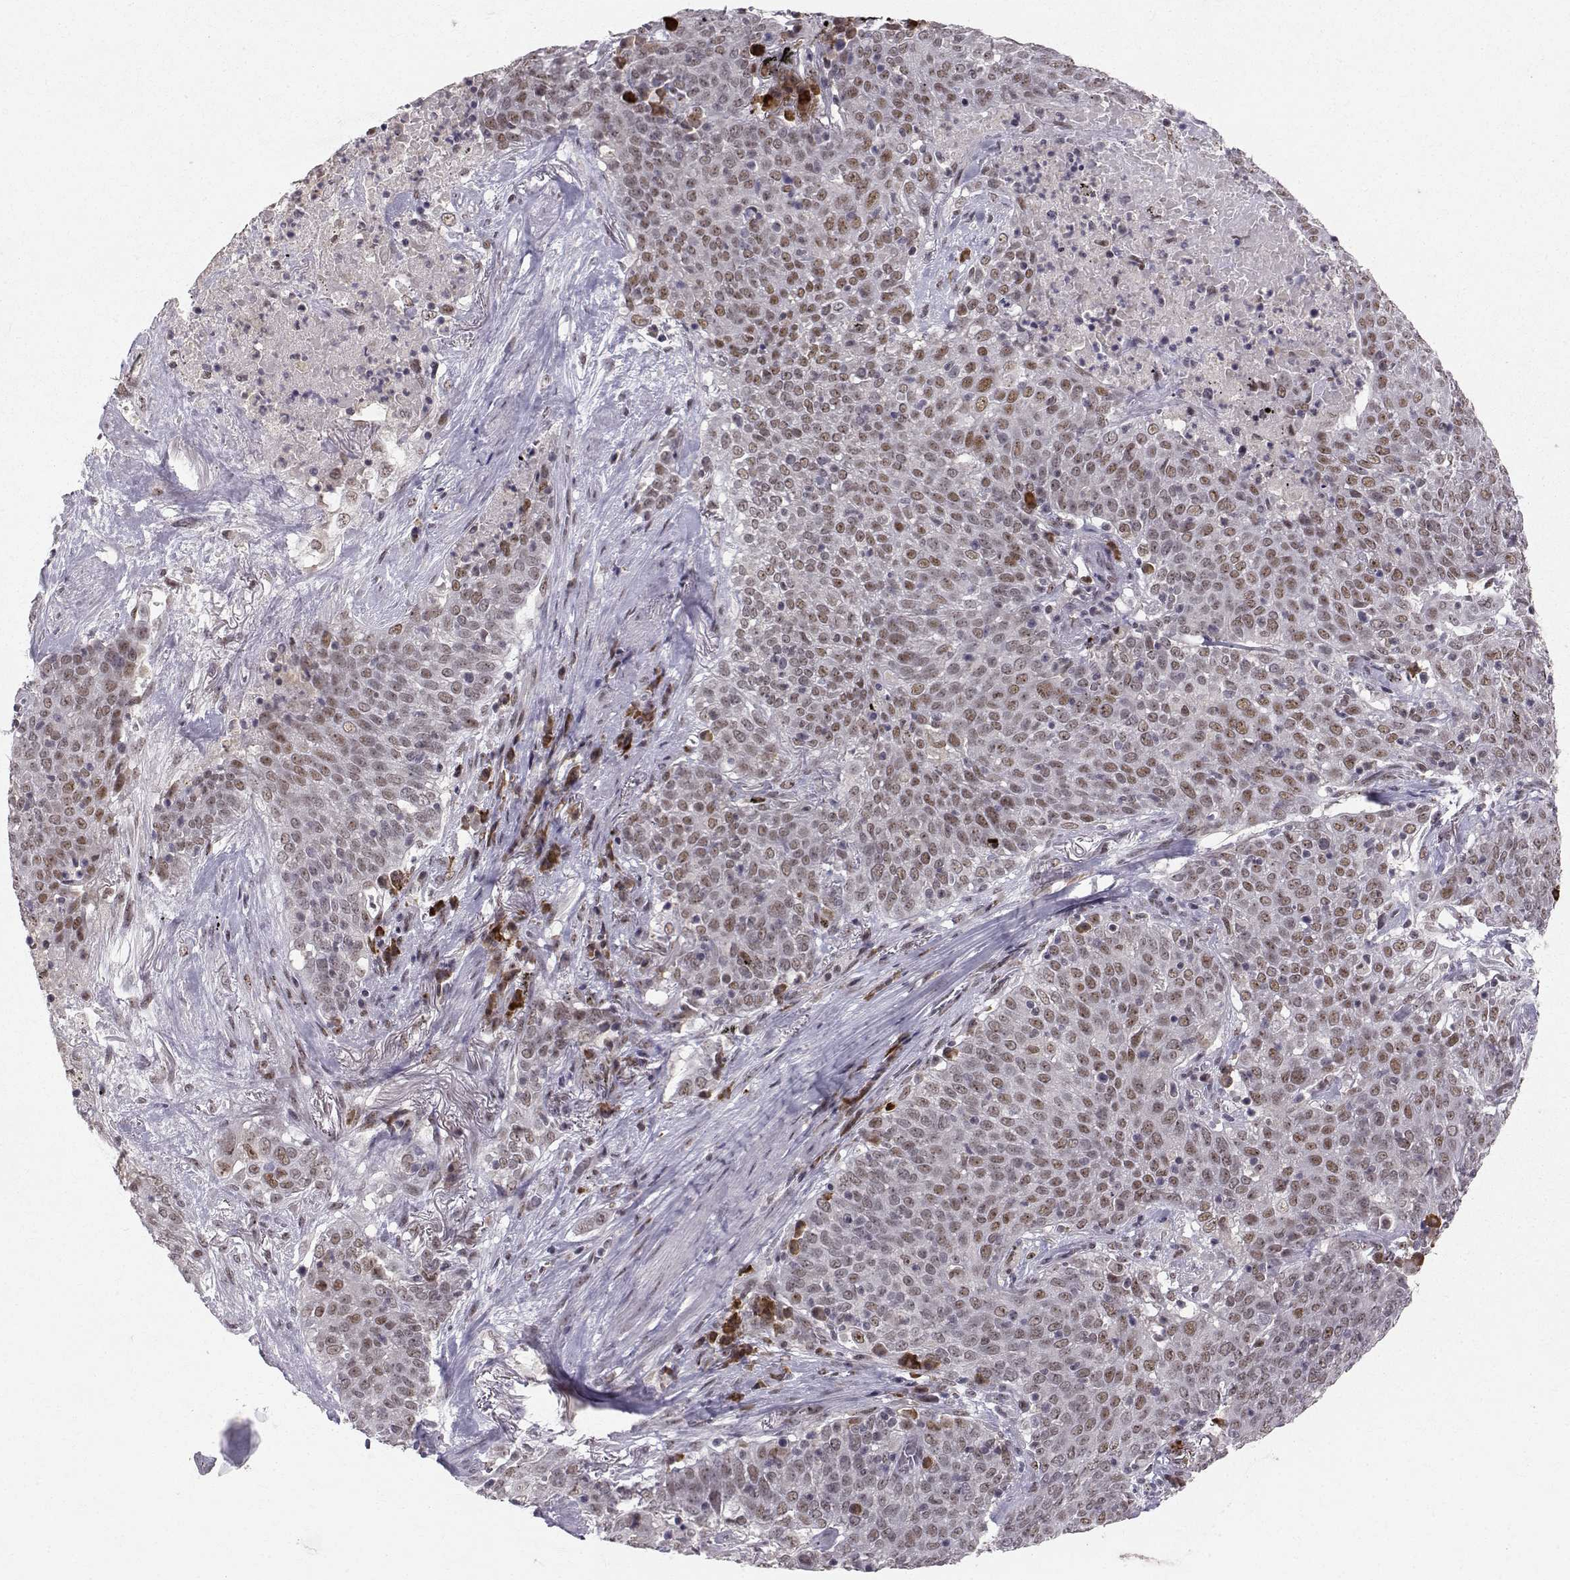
{"staining": {"intensity": "moderate", "quantity": "25%-75%", "location": "nuclear"}, "tissue": "lung cancer", "cell_type": "Tumor cells", "image_type": "cancer", "snomed": [{"axis": "morphology", "description": "Squamous cell carcinoma, NOS"}, {"axis": "topography", "description": "Lung"}], "caption": "A photomicrograph showing moderate nuclear staining in approximately 25%-75% of tumor cells in lung cancer (squamous cell carcinoma), as visualized by brown immunohistochemical staining.", "gene": "RPP38", "patient": {"sex": "male", "age": 82}}